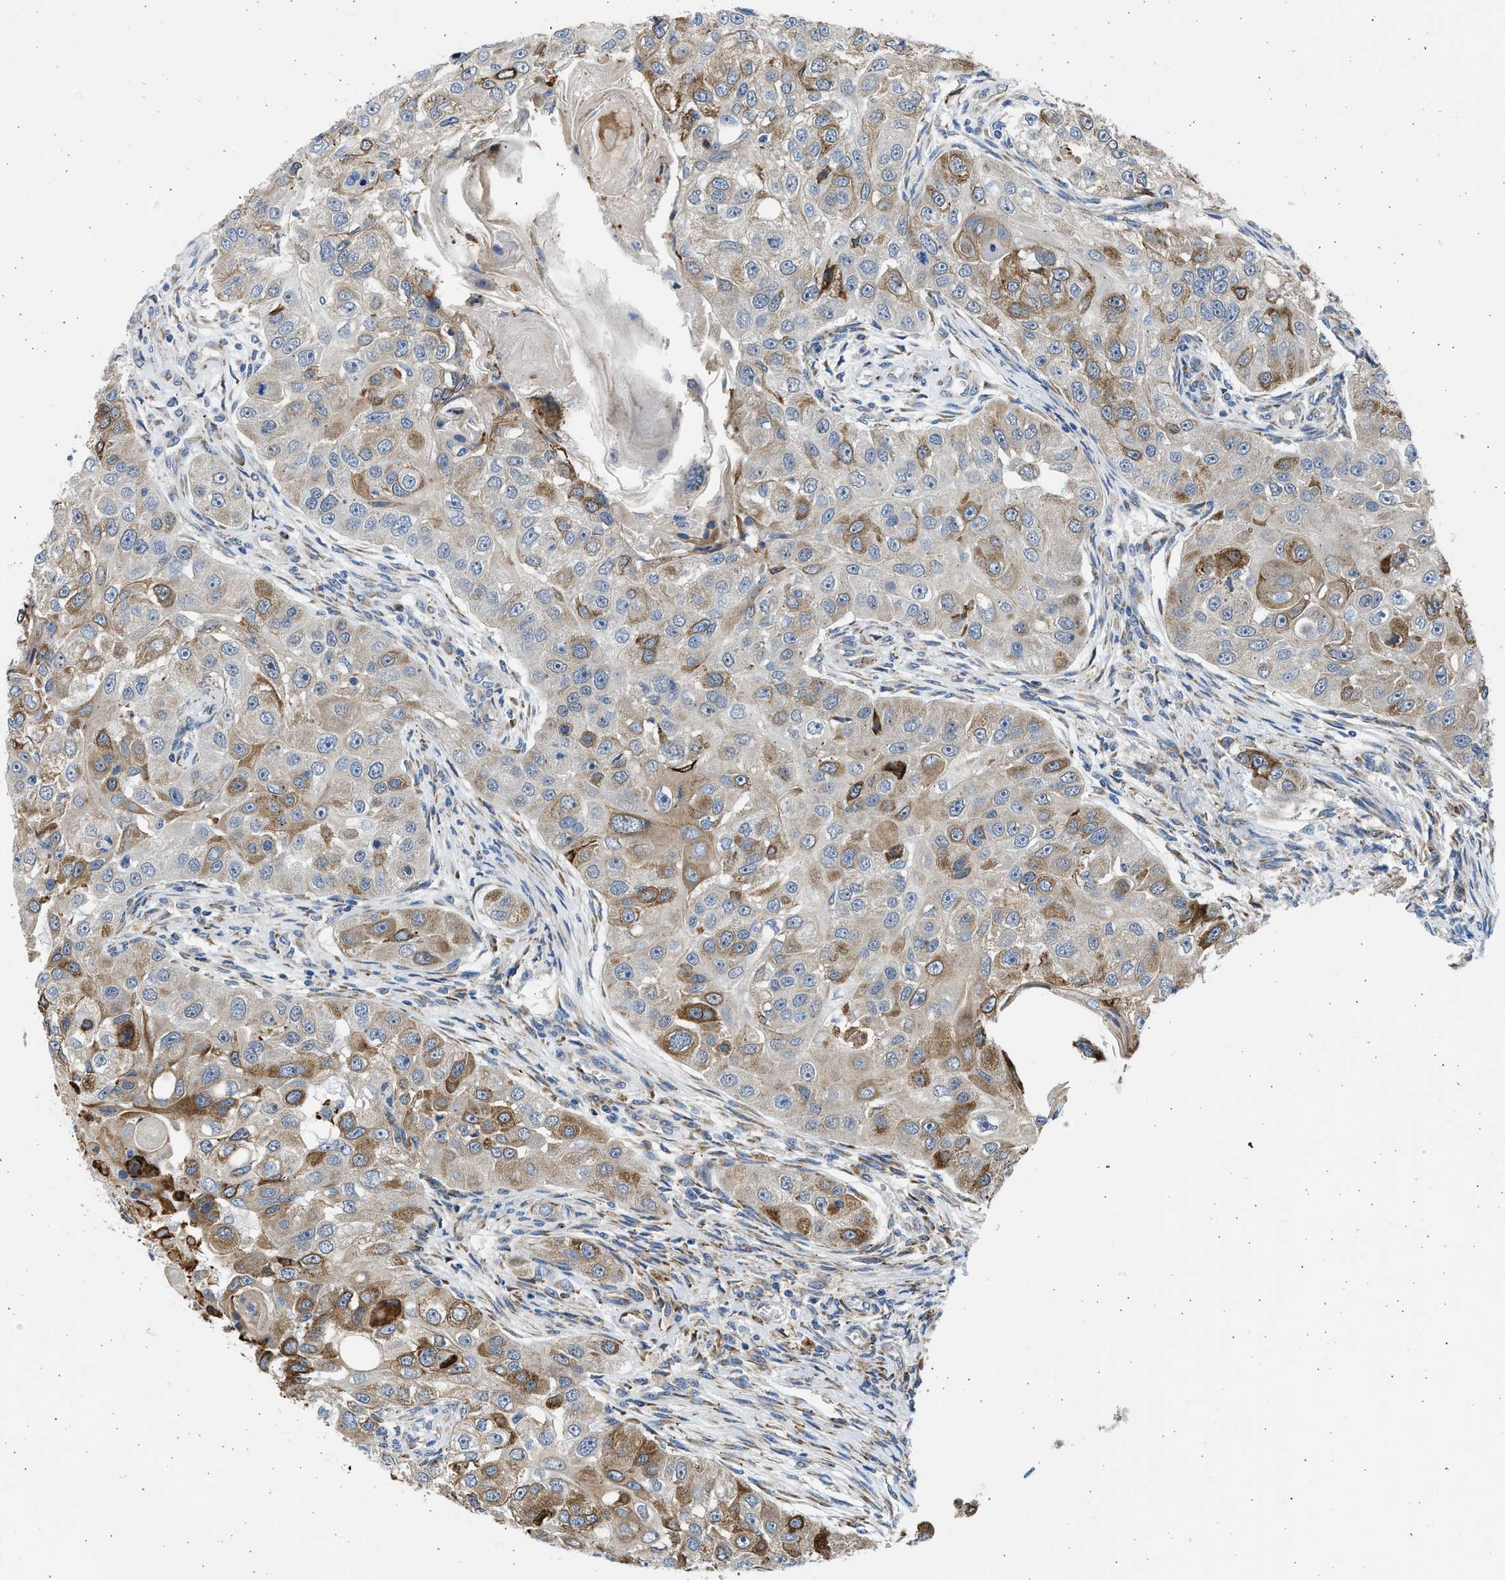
{"staining": {"intensity": "strong", "quantity": "<25%", "location": "cytoplasmic/membranous"}, "tissue": "head and neck cancer", "cell_type": "Tumor cells", "image_type": "cancer", "snomed": [{"axis": "morphology", "description": "Normal tissue, NOS"}, {"axis": "morphology", "description": "Squamous cell carcinoma, NOS"}, {"axis": "topography", "description": "Skeletal muscle"}, {"axis": "topography", "description": "Head-Neck"}], "caption": "Protein expression analysis of head and neck squamous cell carcinoma reveals strong cytoplasmic/membranous positivity in approximately <25% of tumor cells.", "gene": "PLD2", "patient": {"sex": "male", "age": 51}}